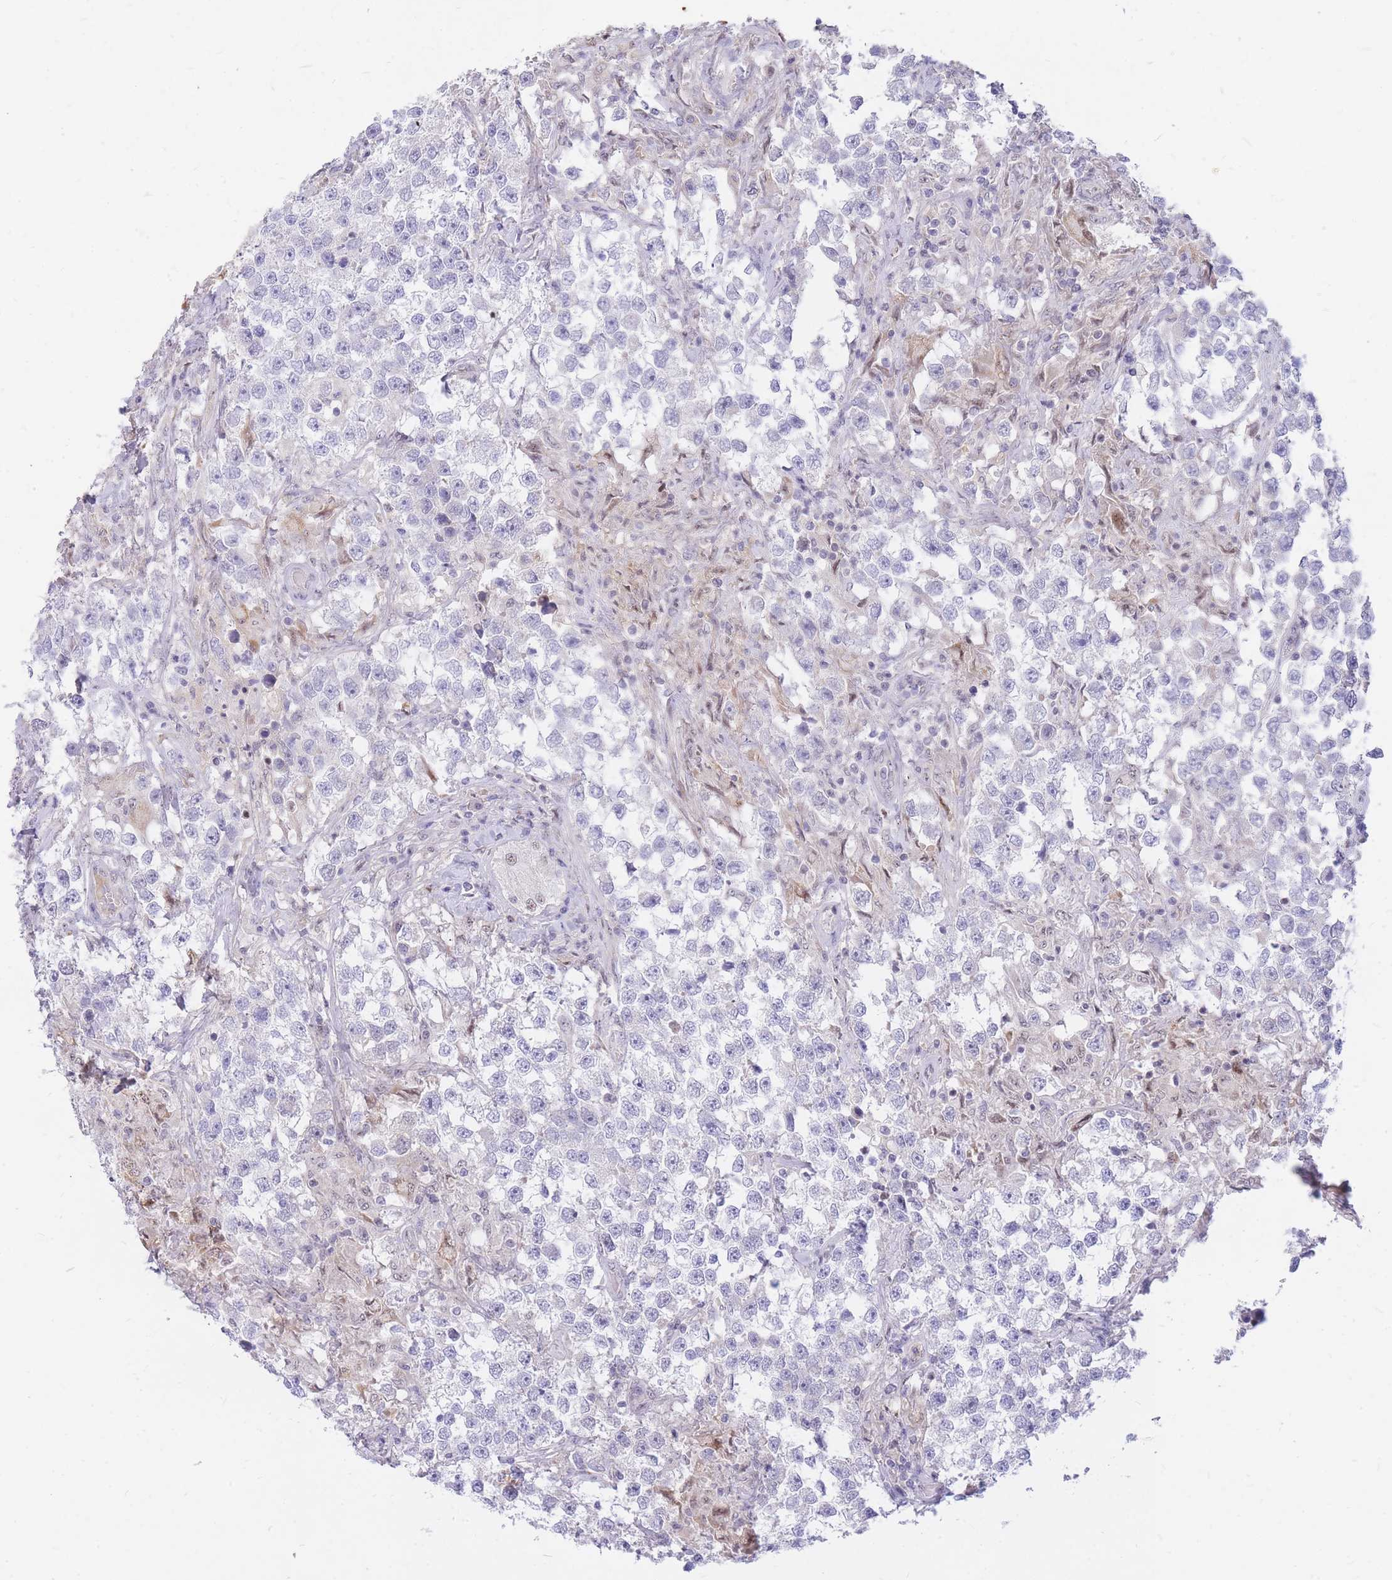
{"staining": {"intensity": "negative", "quantity": "none", "location": "none"}, "tissue": "testis cancer", "cell_type": "Tumor cells", "image_type": "cancer", "snomed": [{"axis": "morphology", "description": "Seminoma, NOS"}, {"axis": "topography", "description": "Testis"}], "caption": "Tumor cells are negative for brown protein staining in seminoma (testis).", "gene": "TLE2", "patient": {"sex": "male", "age": 46}}